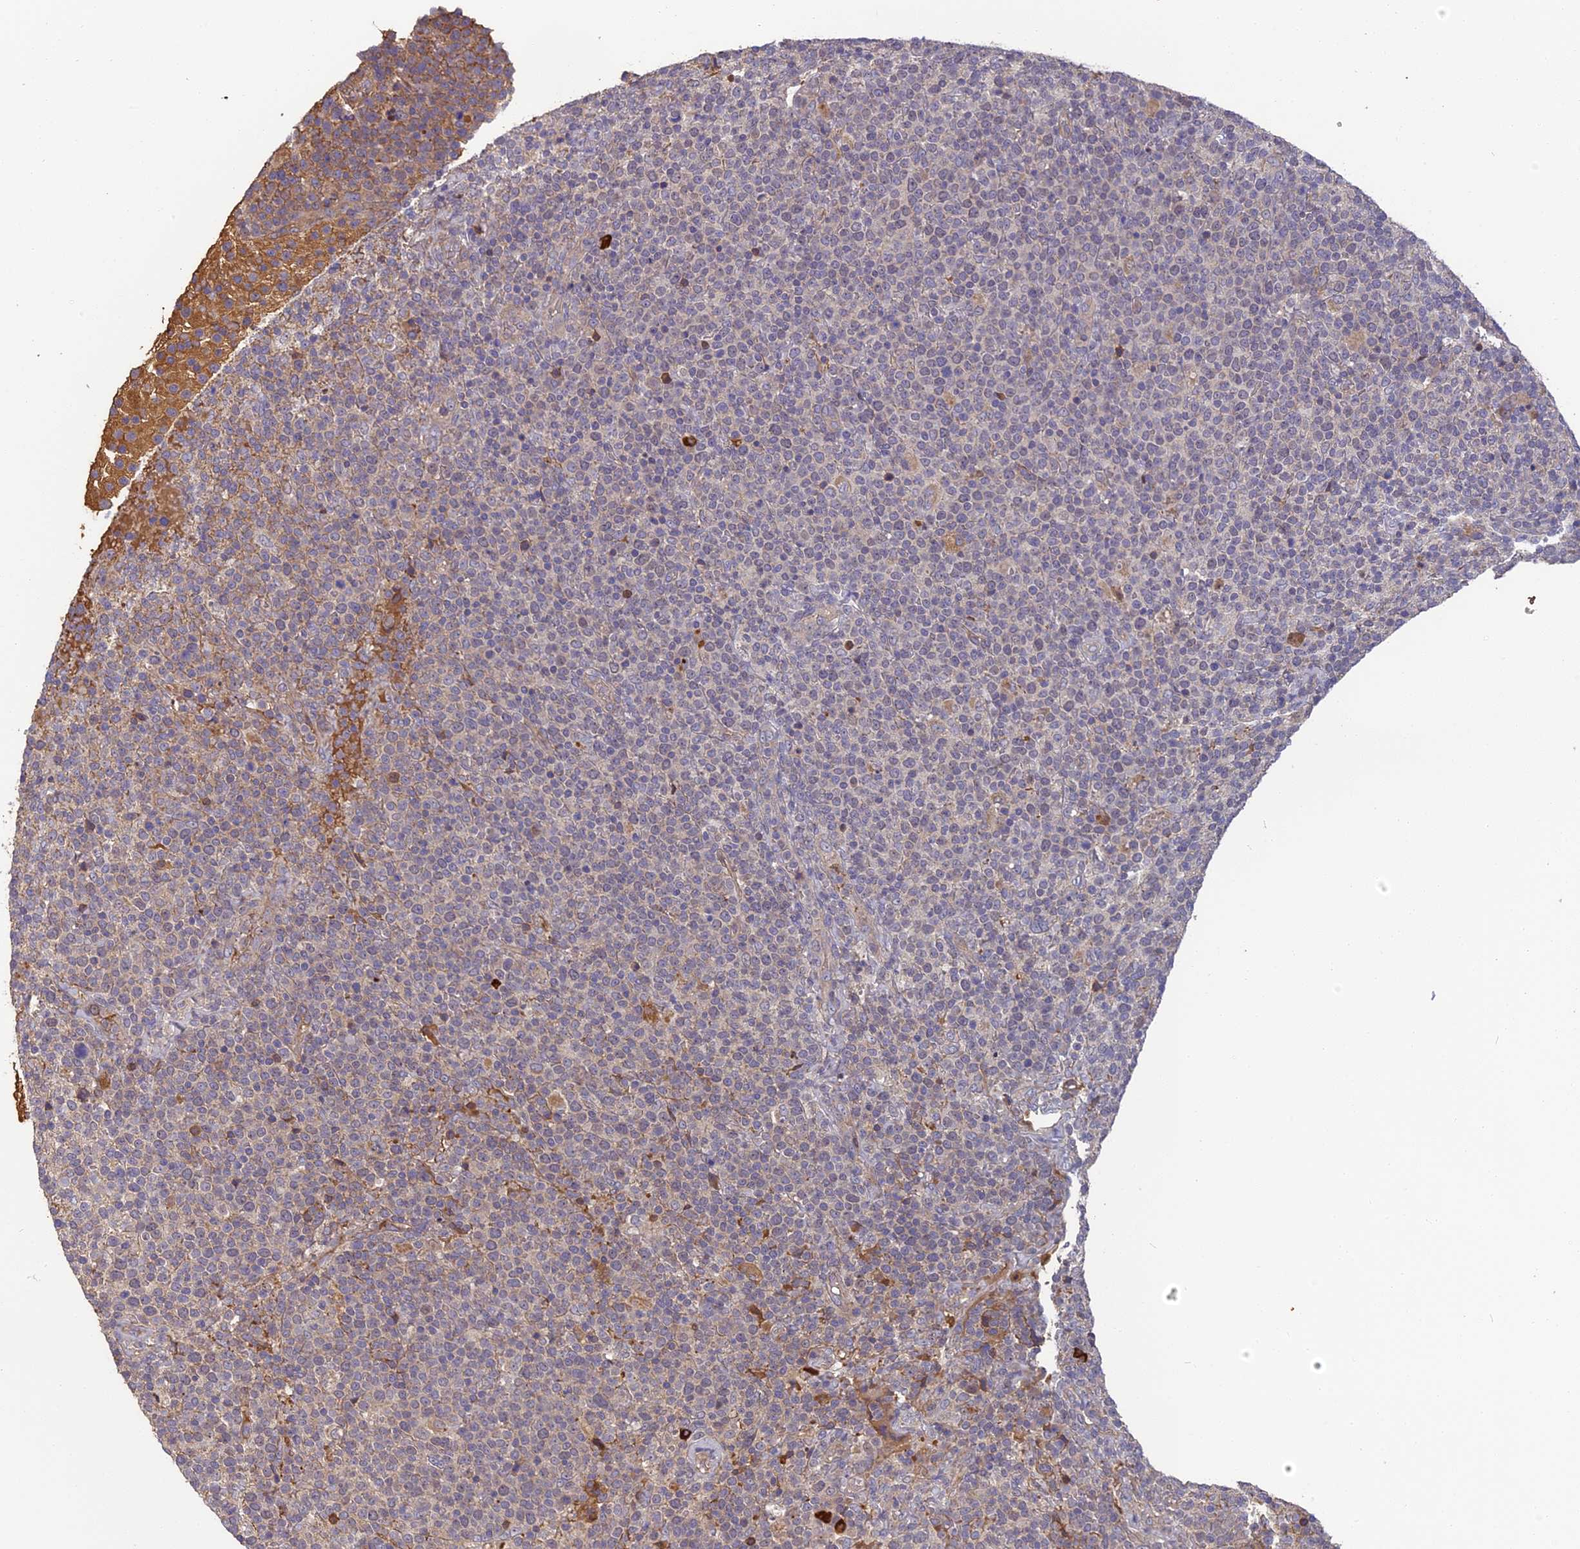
{"staining": {"intensity": "negative", "quantity": "none", "location": "none"}, "tissue": "lymphoma", "cell_type": "Tumor cells", "image_type": "cancer", "snomed": [{"axis": "morphology", "description": "Malignant lymphoma, non-Hodgkin's type, High grade"}, {"axis": "topography", "description": "Lymph node"}], "caption": "High power microscopy image of an IHC photomicrograph of malignant lymphoma, non-Hodgkin's type (high-grade), revealing no significant staining in tumor cells. The staining was performed using DAB (3,3'-diaminobenzidine) to visualize the protein expression in brown, while the nuclei were stained in blue with hematoxylin (Magnification: 20x).", "gene": "ERMAP", "patient": {"sex": "male", "age": 61}}